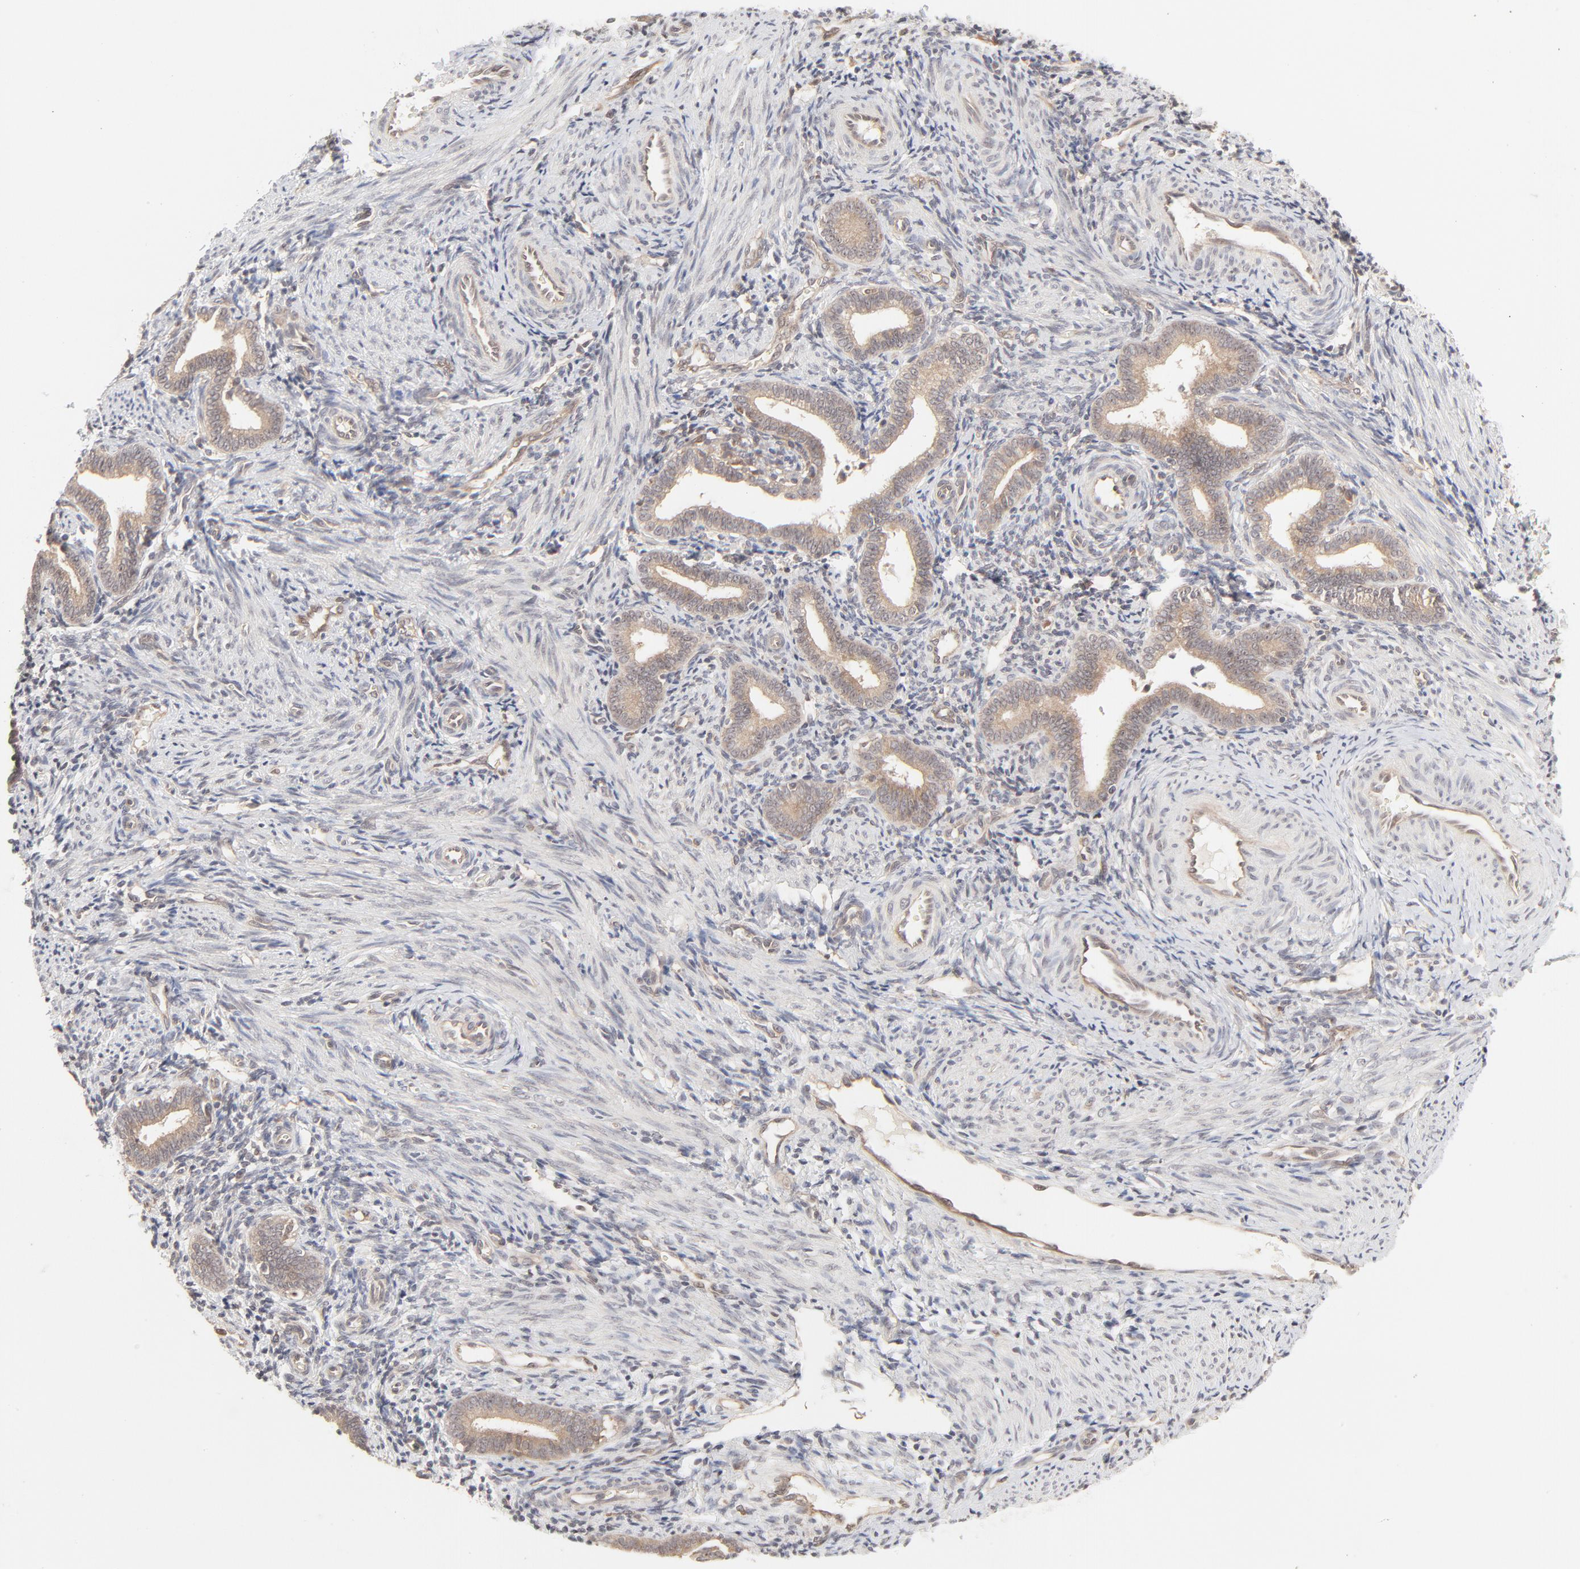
{"staining": {"intensity": "weak", "quantity": "25%-75%", "location": "cytoplasmic/membranous"}, "tissue": "endometrium", "cell_type": "Cells in endometrial stroma", "image_type": "normal", "snomed": [{"axis": "morphology", "description": "Normal tissue, NOS"}, {"axis": "topography", "description": "Uterus"}, {"axis": "topography", "description": "Endometrium"}], "caption": "IHC photomicrograph of benign endometrium stained for a protein (brown), which reveals low levels of weak cytoplasmic/membranous positivity in about 25%-75% of cells in endometrial stroma.", "gene": "RAB5C", "patient": {"sex": "female", "age": 33}}